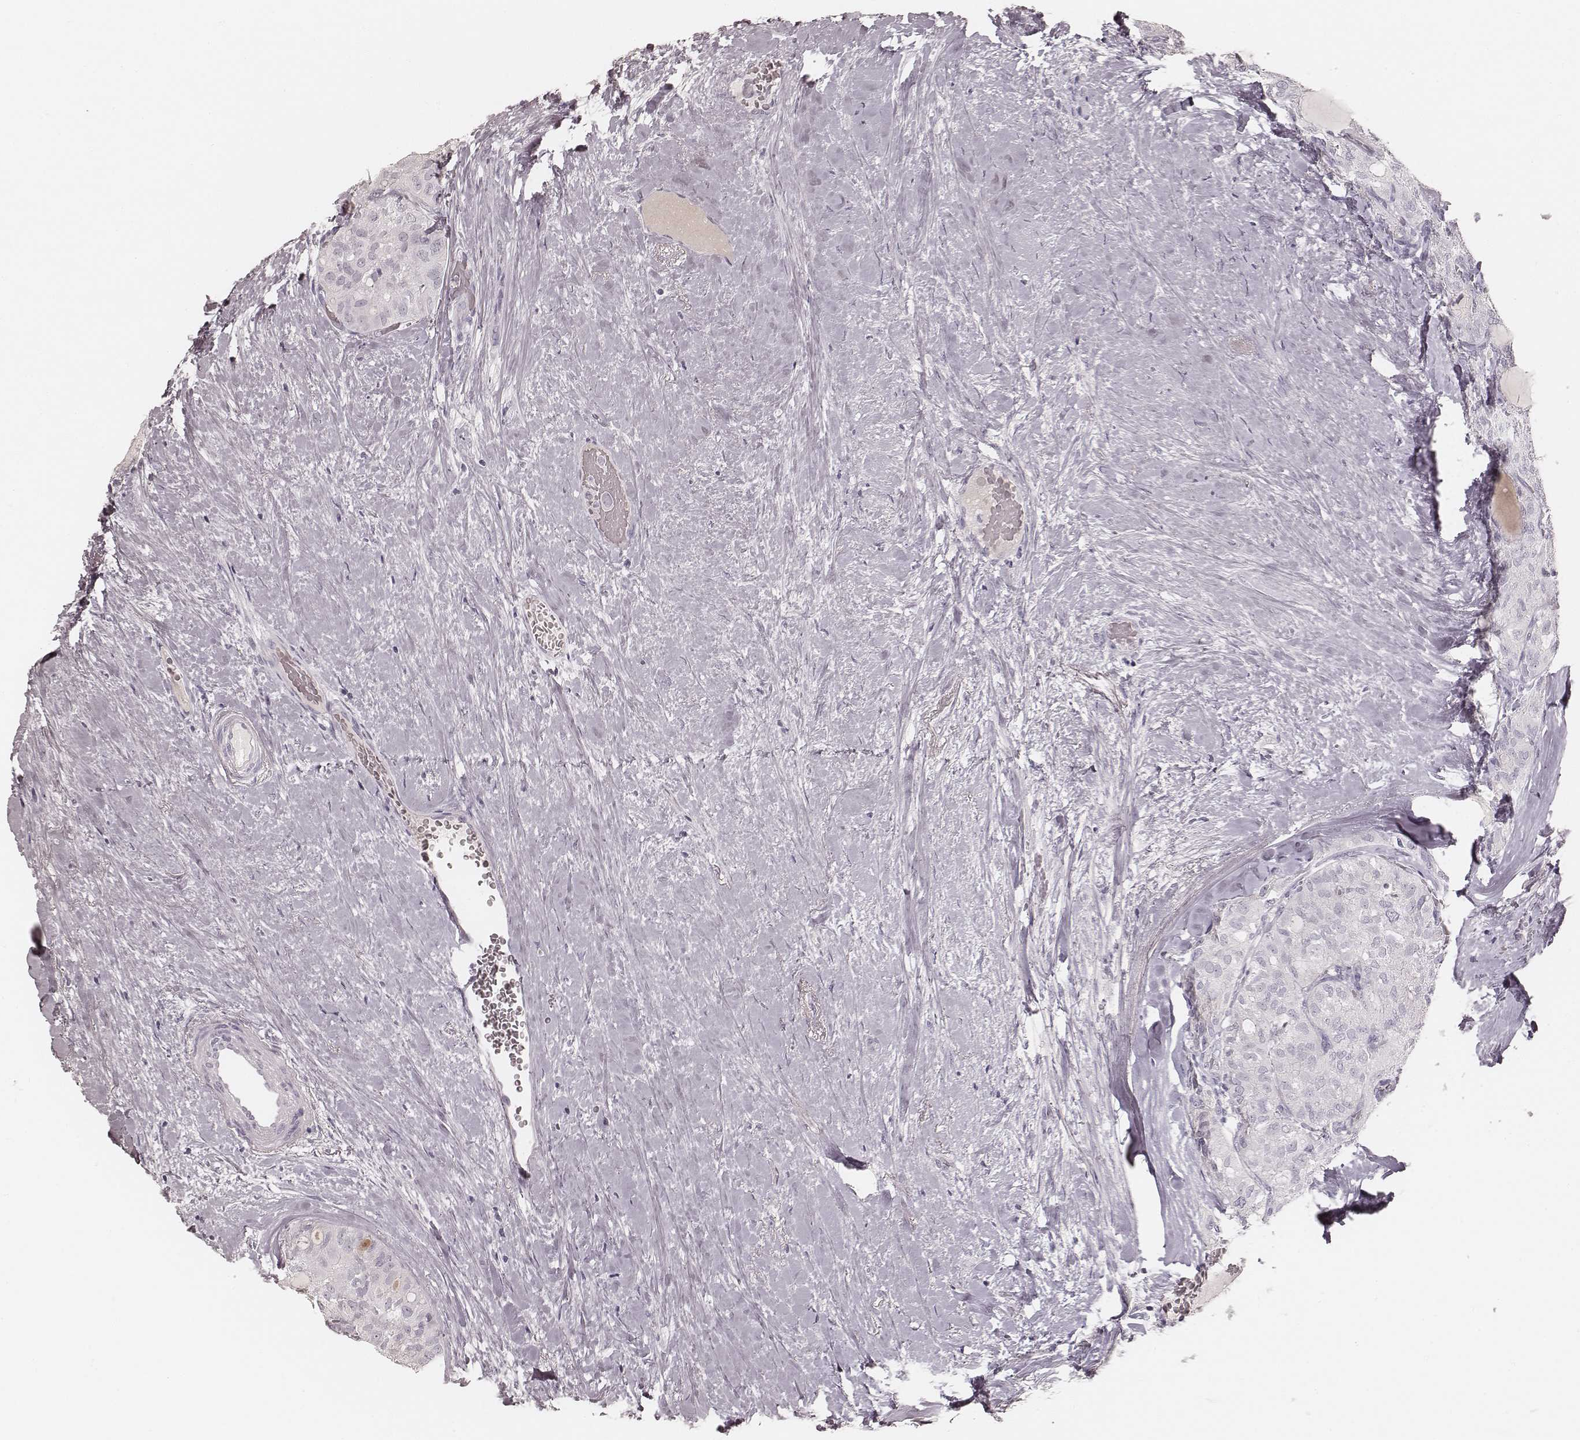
{"staining": {"intensity": "negative", "quantity": "none", "location": "none"}, "tissue": "thyroid cancer", "cell_type": "Tumor cells", "image_type": "cancer", "snomed": [{"axis": "morphology", "description": "Follicular adenoma carcinoma, NOS"}, {"axis": "topography", "description": "Thyroid gland"}], "caption": "This photomicrograph is of thyroid cancer stained with immunohistochemistry to label a protein in brown with the nuclei are counter-stained blue. There is no expression in tumor cells.", "gene": "KRT26", "patient": {"sex": "male", "age": 75}}